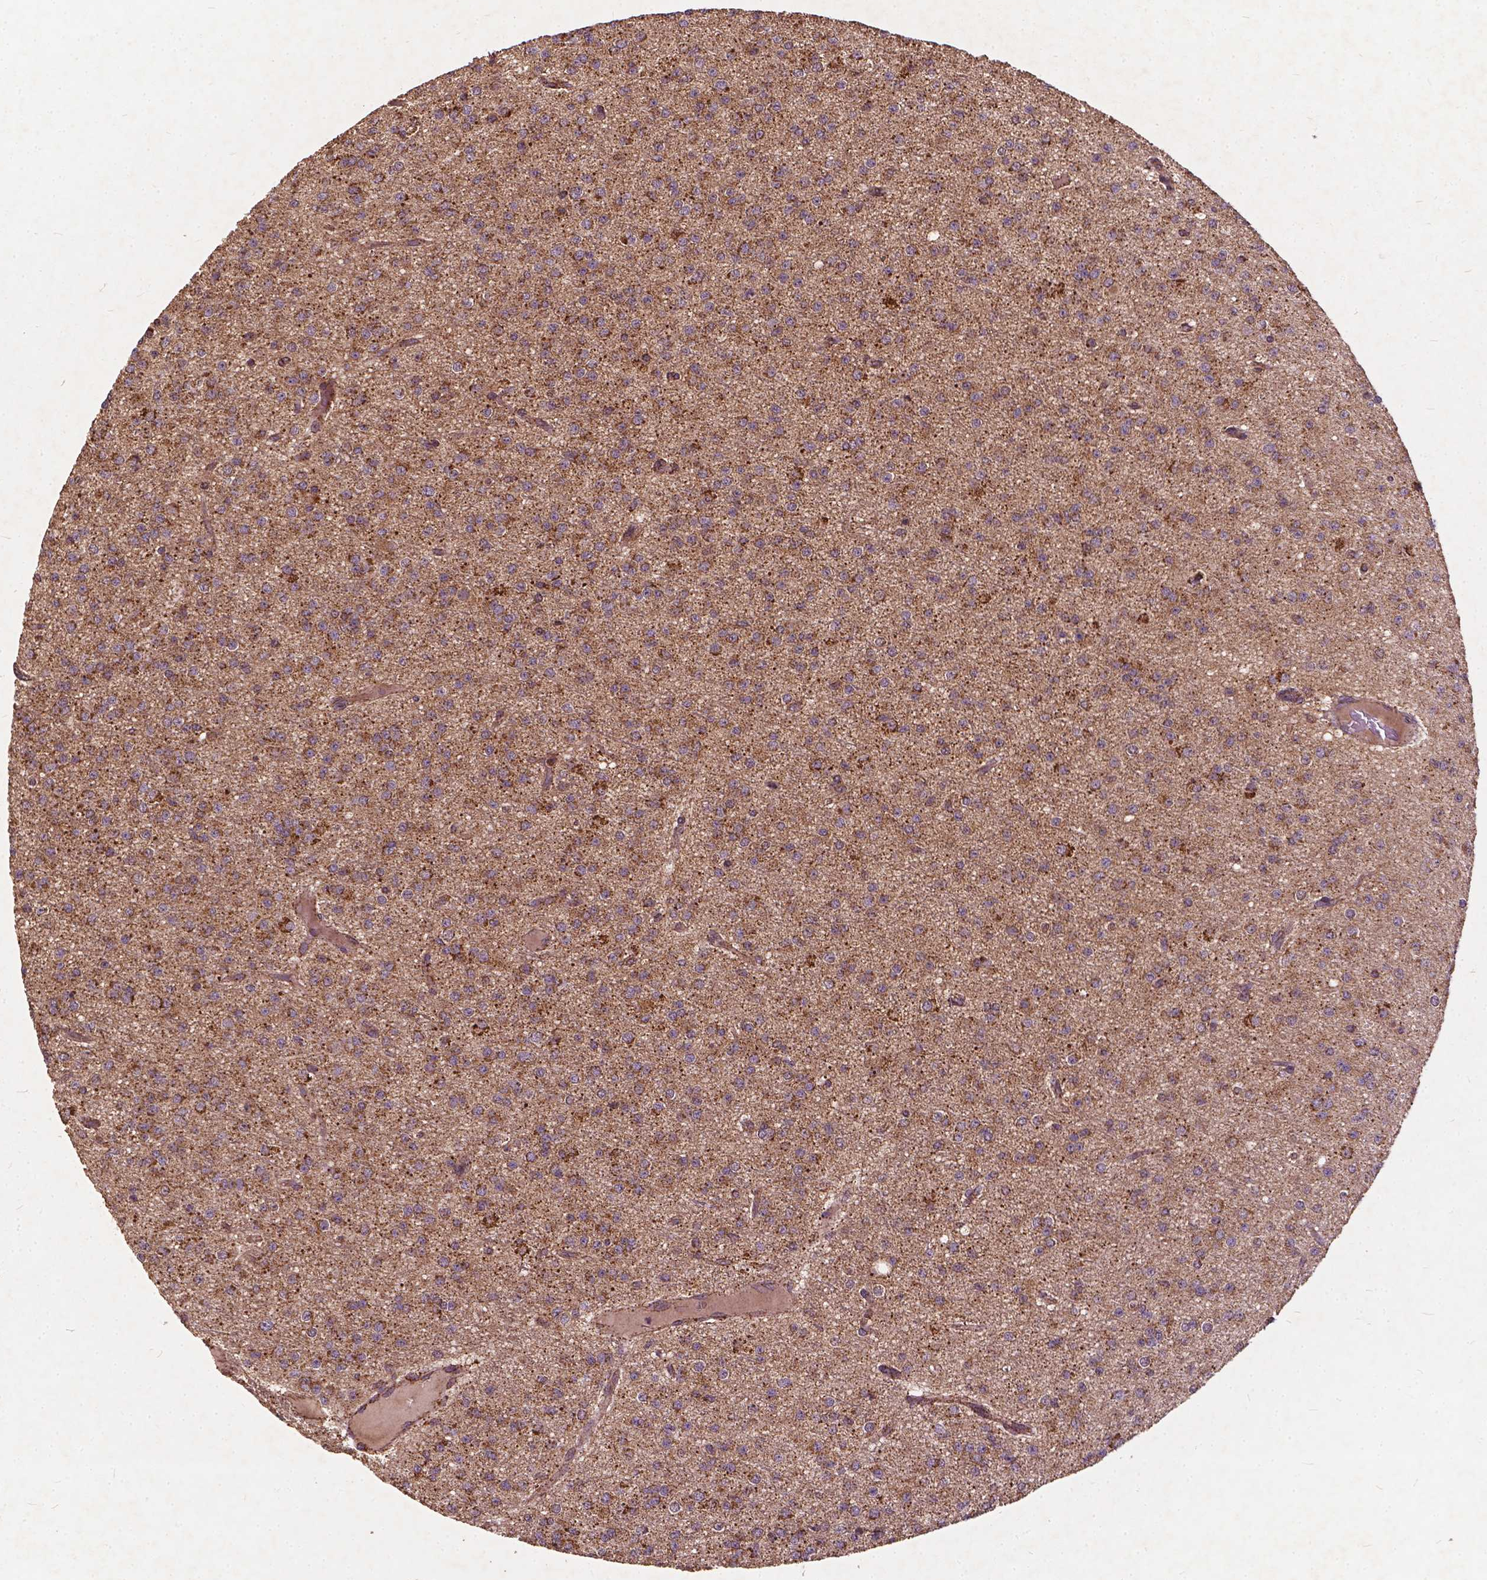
{"staining": {"intensity": "moderate", "quantity": ">75%", "location": "cytoplasmic/membranous"}, "tissue": "glioma", "cell_type": "Tumor cells", "image_type": "cancer", "snomed": [{"axis": "morphology", "description": "Glioma, malignant, Low grade"}, {"axis": "topography", "description": "Brain"}], "caption": "A high-resolution photomicrograph shows immunohistochemistry staining of glioma, which exhibits moderate cytoplasmic/membranous staining in approximately >75% of tumor cells.", "gene": "UBXN2A", "patient": {"sex": "male", "age": 27}}